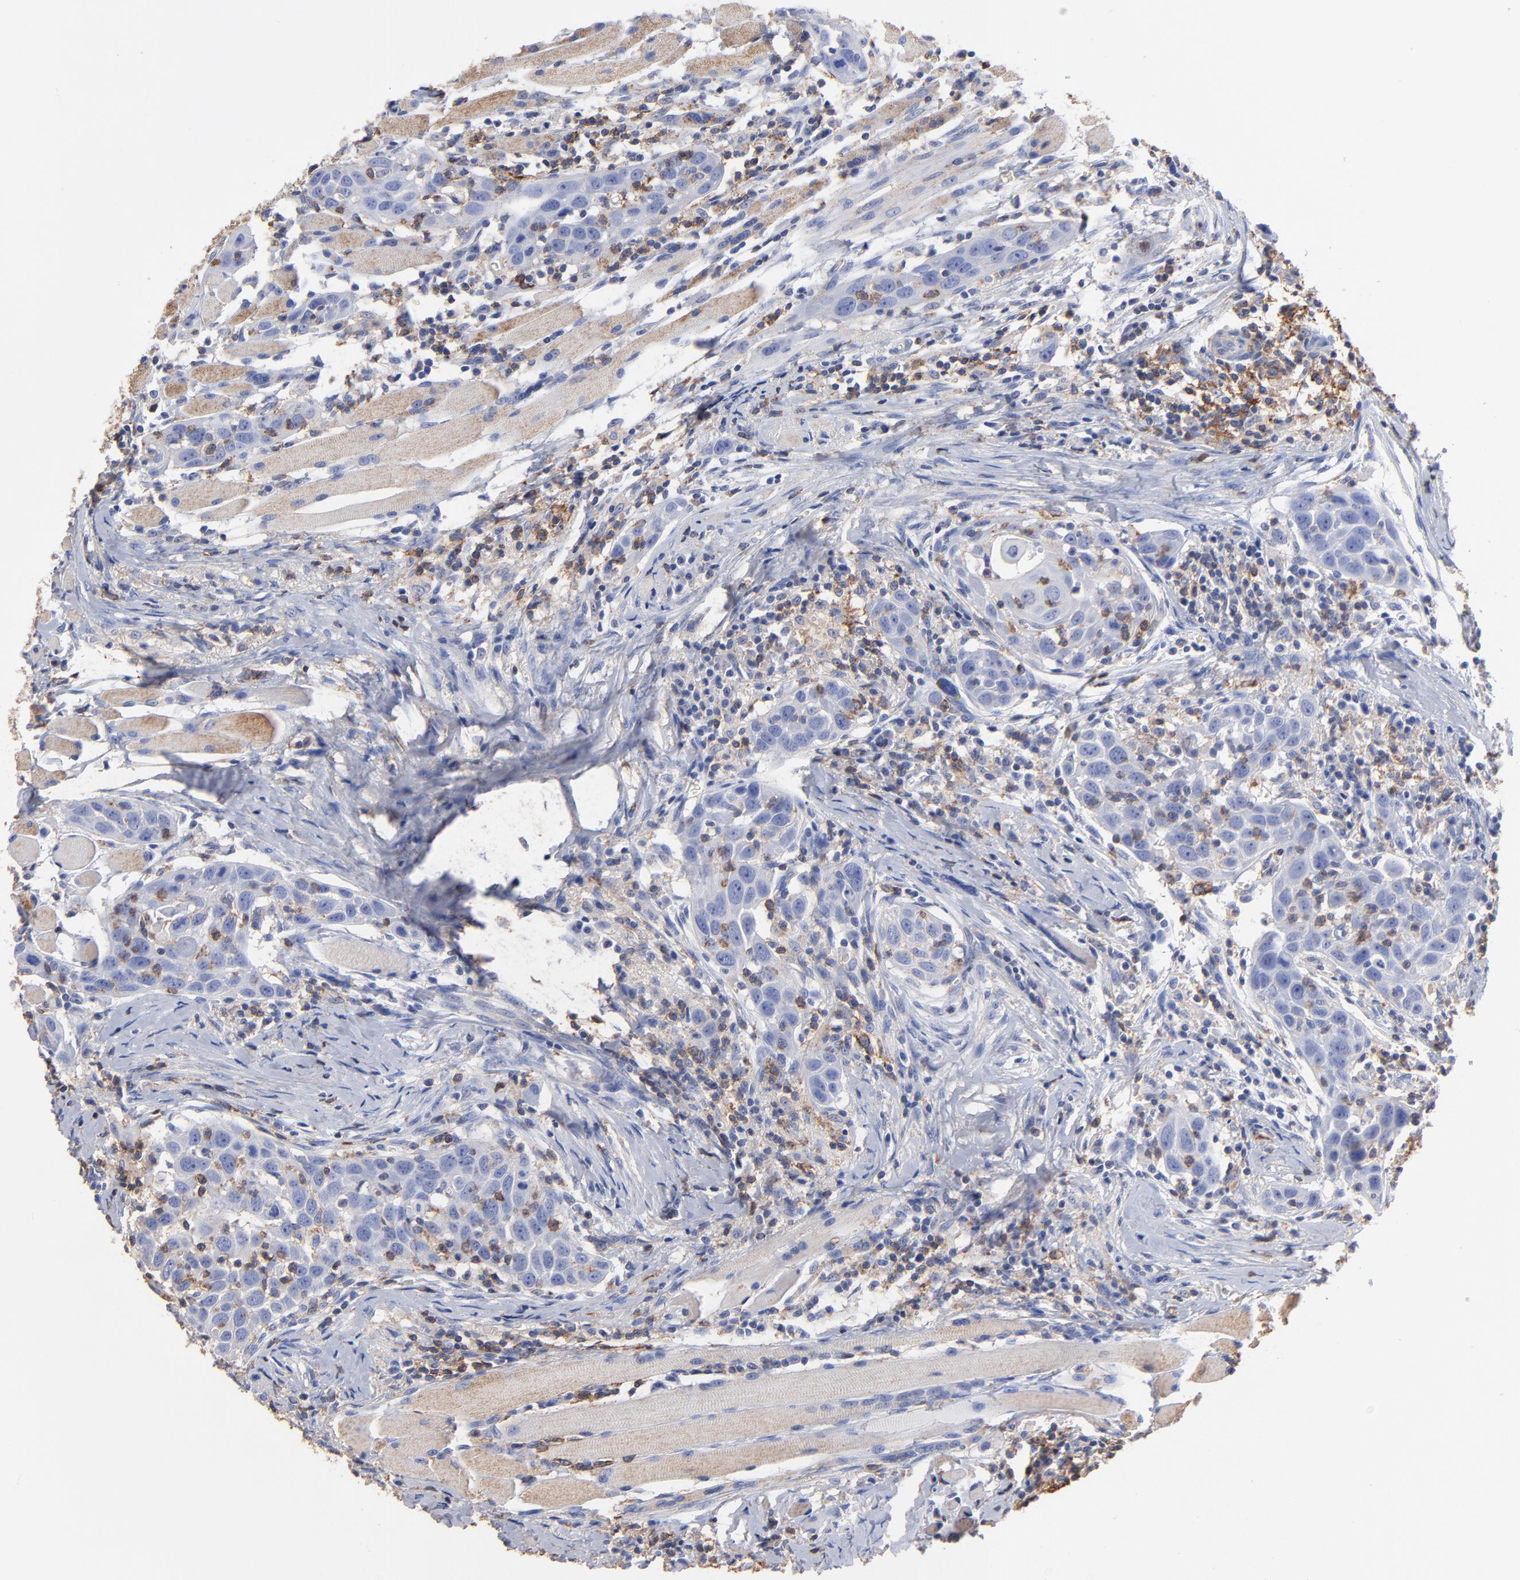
{"staining": {"intensity": "weak", "quantity": "<25%", "location": "cytoplasmic/membranous"}, "tissue": "head and neck cancer", "cell_type": "Tumor cells", "image_type": "cancer", "snomed": [{"axis": "morphology", "description": "Squamous cell carcinoma, NOS"}, {"axis": "topography", "description": "Oral tissue"}, {"axis": "topography", "description": "Head-Neck"}], "caption": "A histopathology image of human head and neck squamous cell carcinoma is negative for staining in tumor cells.", "gene": "ASL", "patient": {"sex": "female", "age": 50}}